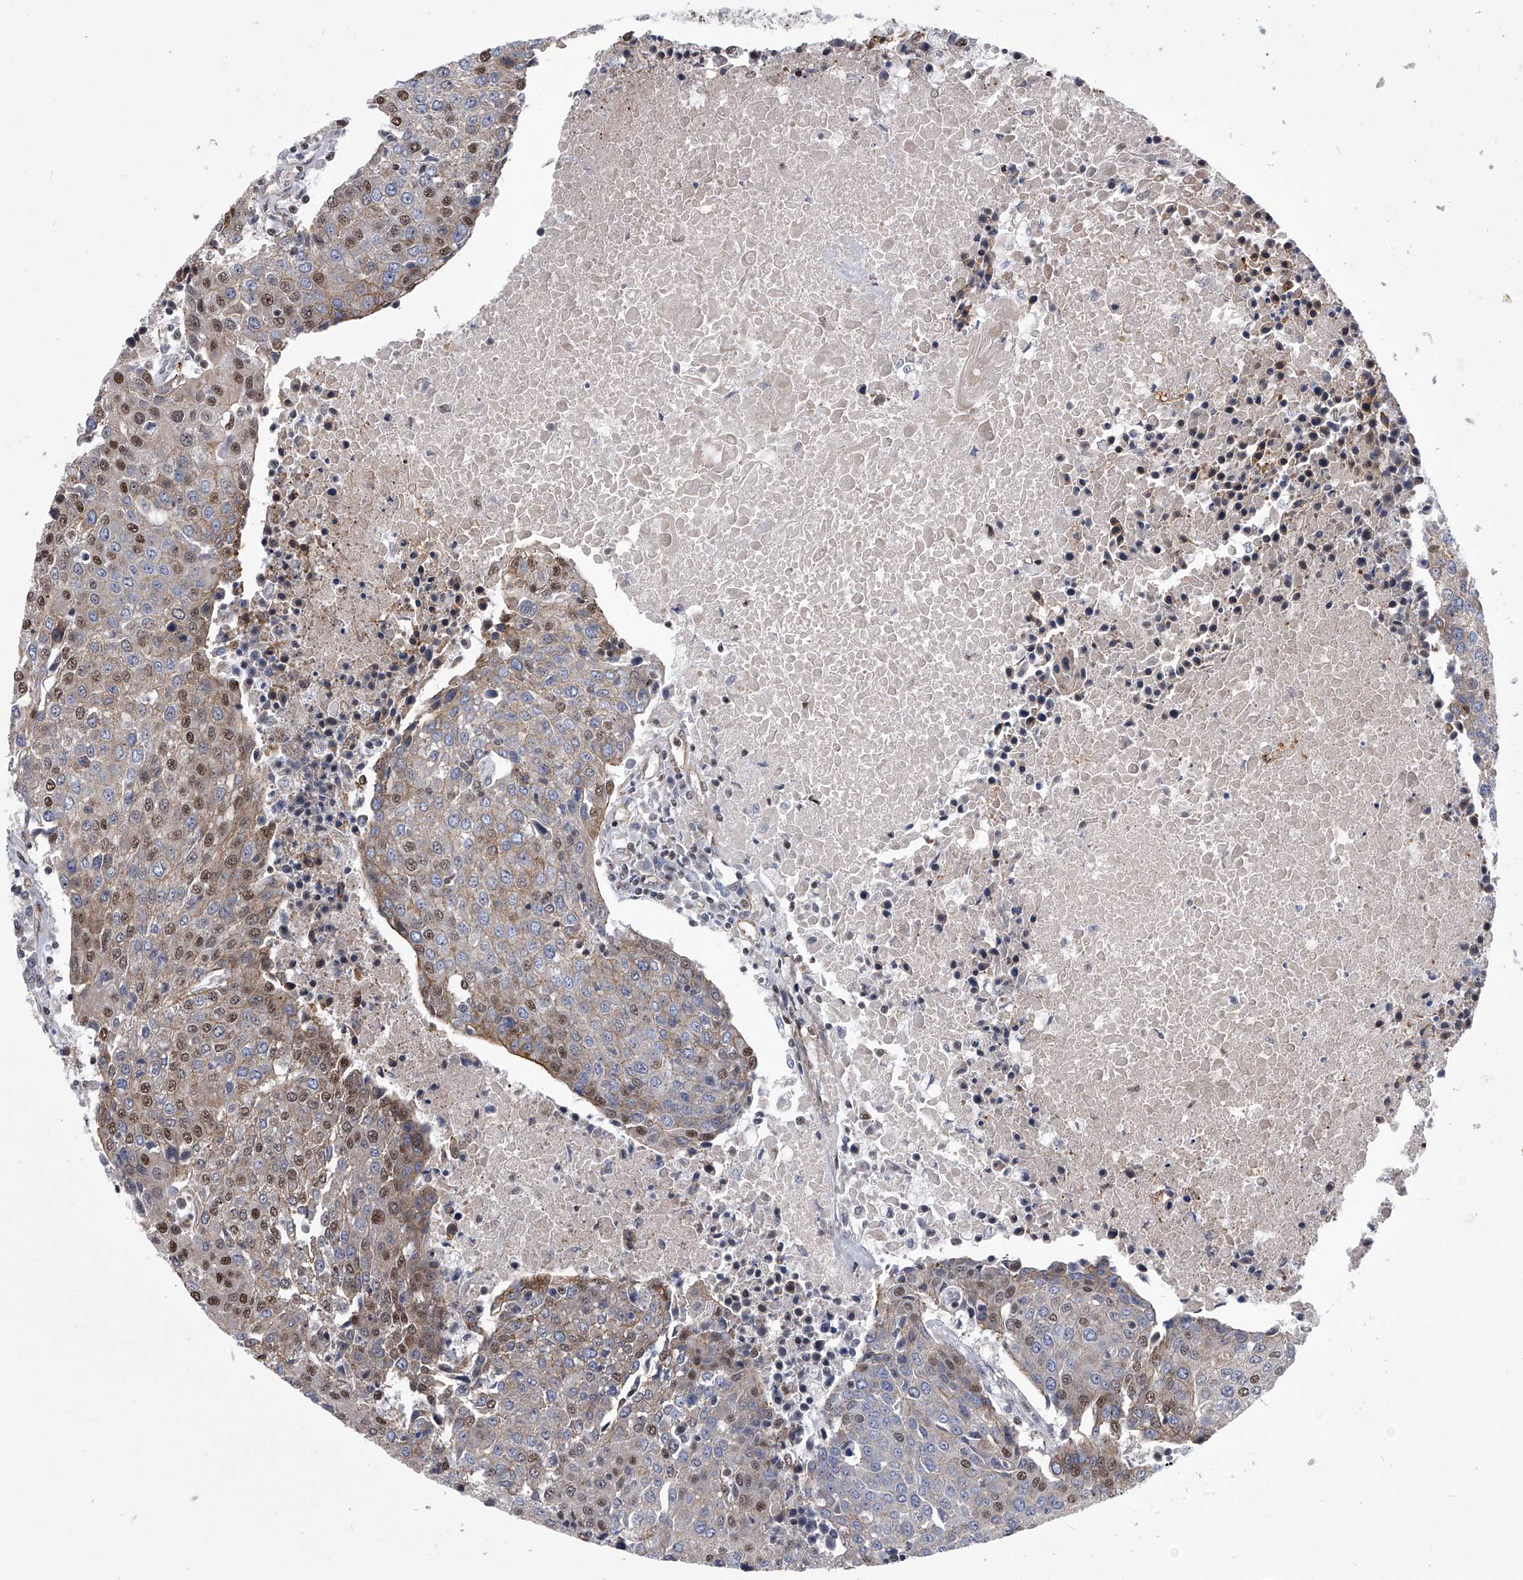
{"staining": {"intensity": "moderate", "quantity": "25%-75%", "location": "cytoplasmic/membranous,nuclear"}, "tissue": "urothelial cancer", "cell_type": "Tumor cells", "image_type": "cancer", "snomed": [{"axis": "morphology", "description": "Urothelial carcinoma, High grade"}, {"axis": "topography", "description": "Urinary bladder"}], "caption": "IHC image of human urothelial carcinoma (high-grade) stained for a protein (brown), which shows medium levels of moderate cytoplasmic/membranous and nuclear staining in approximately 25%-75% of tumor cells.", "gene": "ZNF76", "patient": {"sex": "female", "age": 85}}